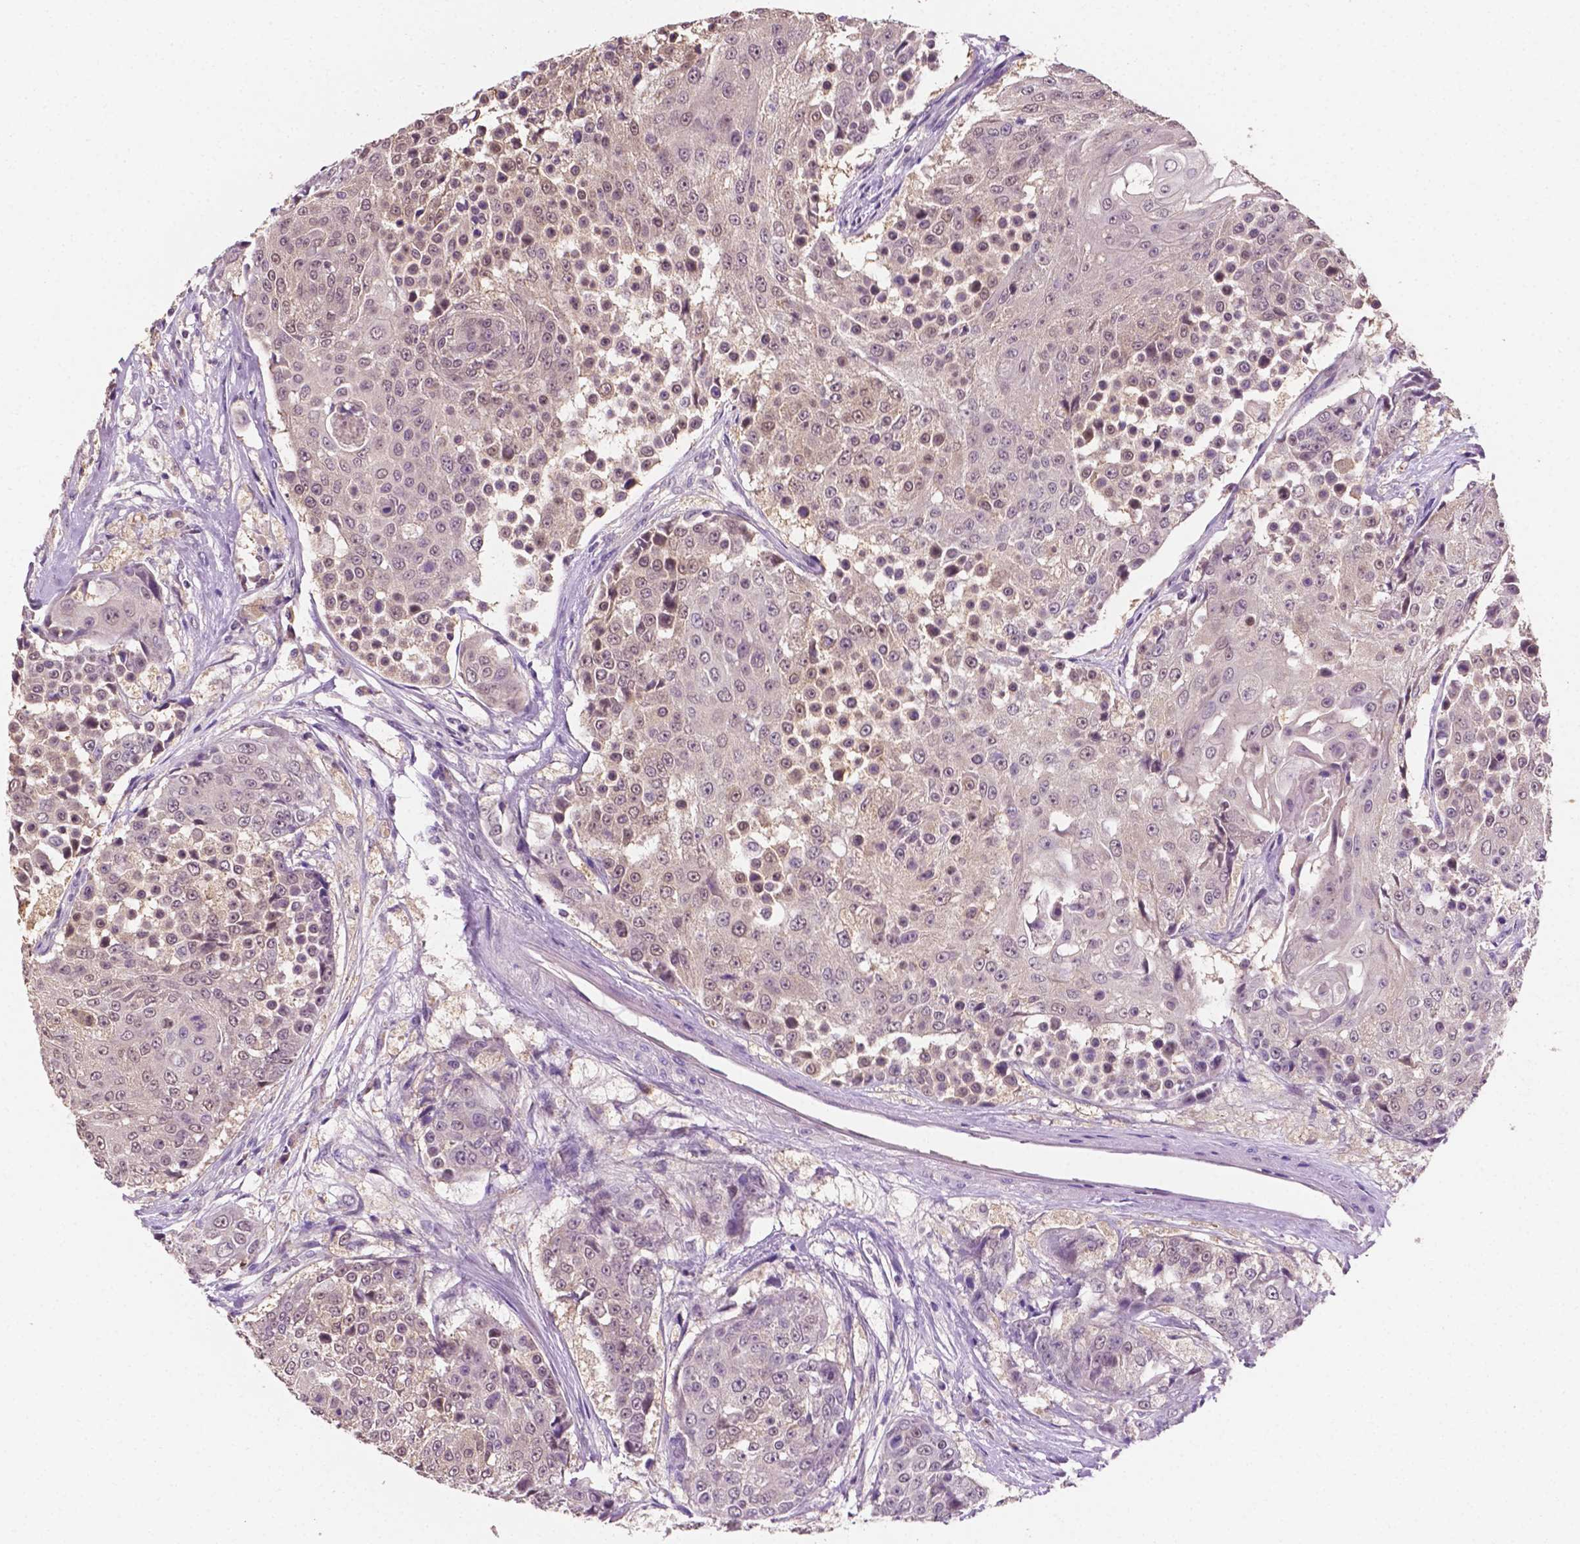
{"staining": {"intensity": "negative", "quantity": "none", "location": "none"}, "tissue": "urothelial cancer", "cell_type": "Tumor cells", "image_type": "cancer", "snomed": [{"axis": "morphology", "description": "Urothelial carcinoma, High grade"}, {"axis": "topography", "description": "Urinary bladder"}], "caption": "IHC histopathology image of neoplastic tissue: human urothelial cancer stained with DAB (3,3'-diaminobenzidine) demonstrates no significant protein positivity in tumor cells.", "gene": "MROH6", "patient": {"sex": "female", "age": 63}}